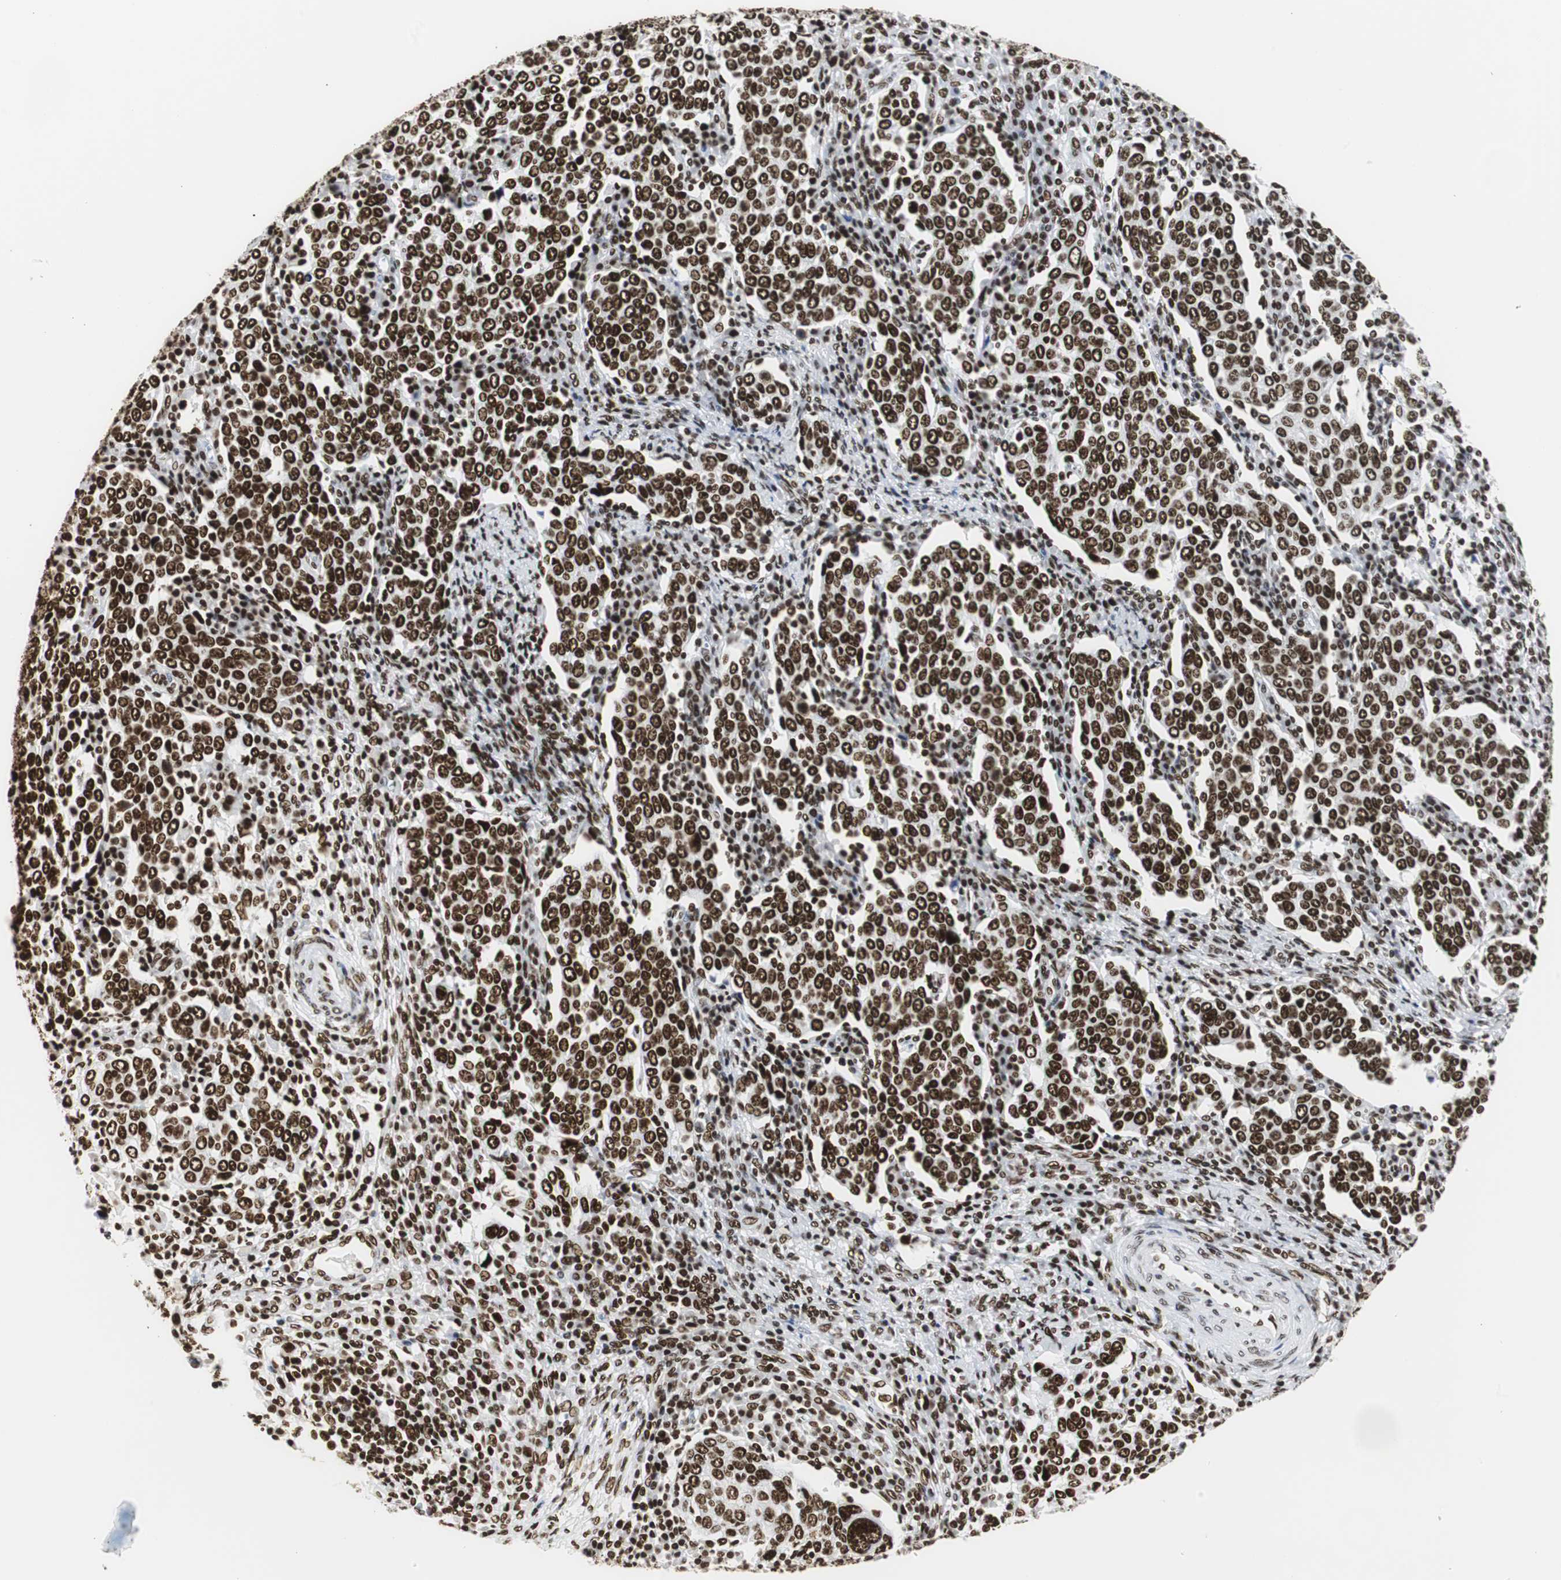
{"staining": {"intensity": "strong", "quantity": ">75%", "location": "nuclear"}, "tissue": "cervical cancer", "cell_type": "Tumor cells", "image_type": "cancer", "snomed": [{"axis": "morphology", "description": "Squamous cell carcinoma, NOS"}, {"axis": "topography", "description": "Cervix"}], "caption": "Tumor cells exhibit high levels of strong nuclear positivity in approximately >75% of cells in cervical cancer (squamous cell carcinoma).", "gene": "HNRNPH2", "patient": {"sex": "female", "age": 40}}